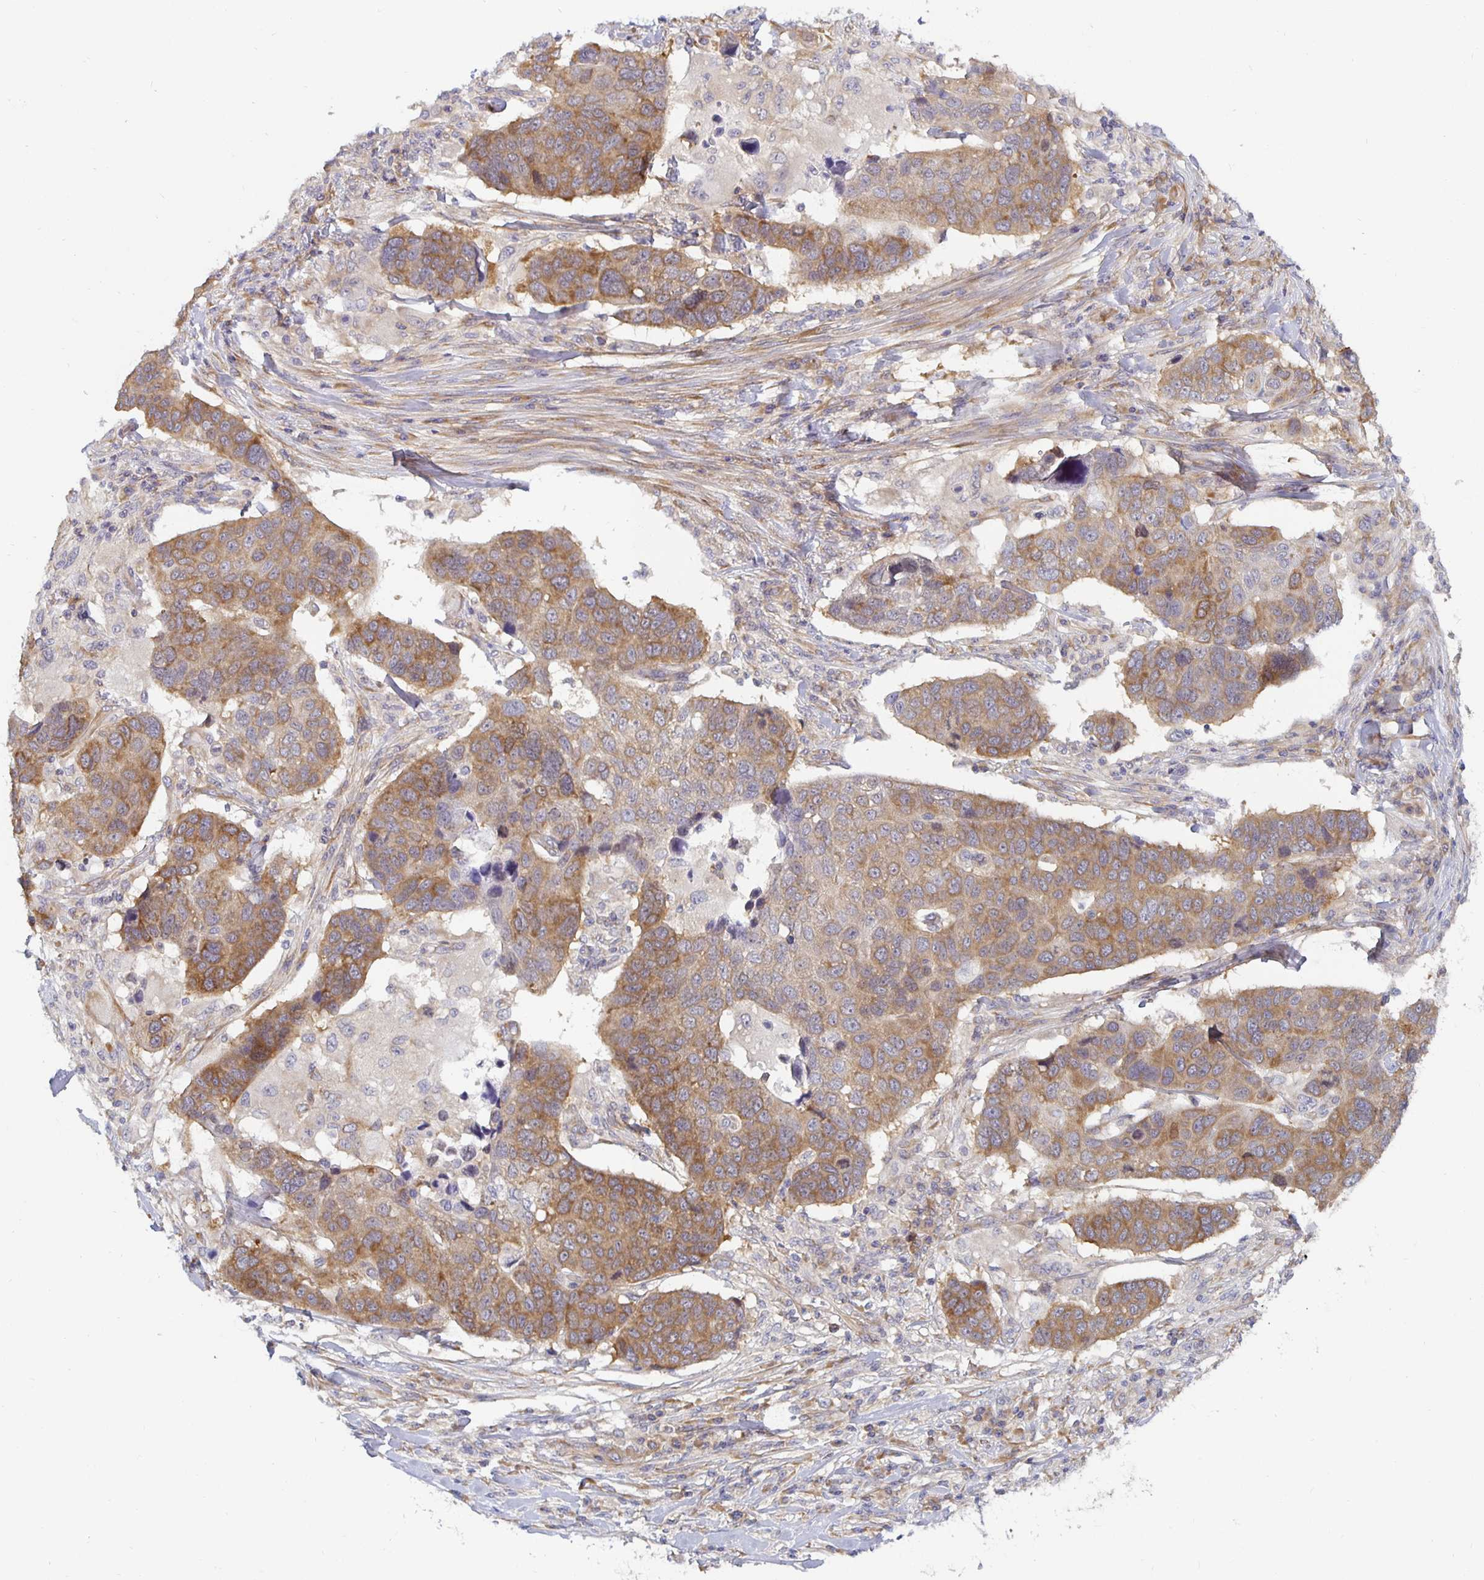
{"staining": {"intensity": "moderate", "quantity": ">75%", "location": "cytoplasmic/membranous"}, "tissue": "lung cancer", "cell_type": "Tumor cells", "image_type": "cancer", "snomed": [{"axis": "morphology", "description": "Squamous cell carcinoma, NOS"}, {"axis": "topography", "description": "Lymph node"}, {"axis": "topography", "description": "Lung"}], "caption": "Protein analysis of lung cancer tissue displays moderate cytoplasmic/membranous staining in approximately >75% of tumor cells.", "gene": "PDAP1", "patient": {"sex": "male", "age": 61}}